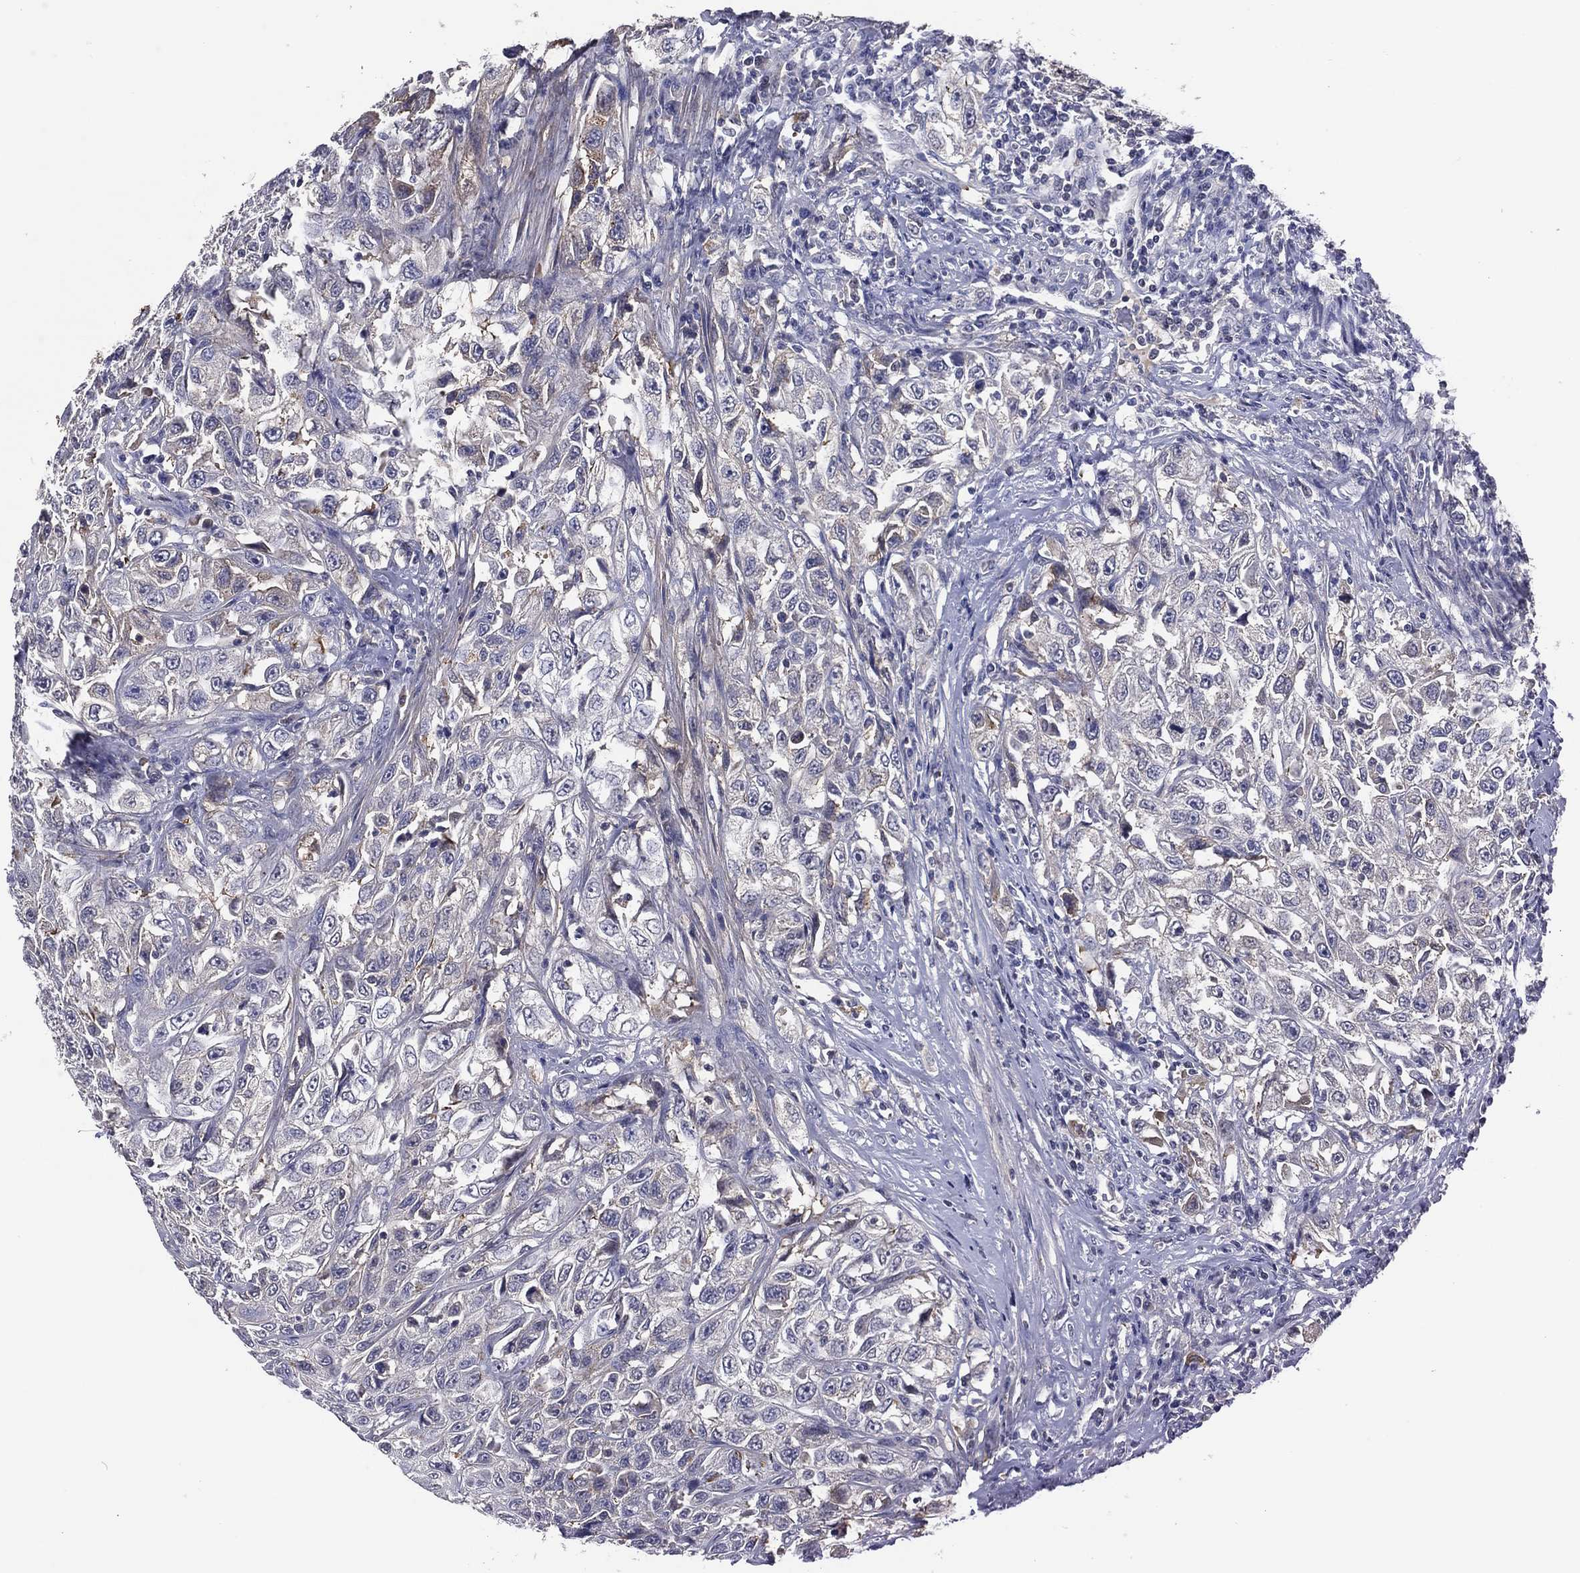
{"staining": {"intensity": "negative", "quantity": "none", "location": "none"}, "tissue": "urothelial cancer", "cell_type": "Tumor cells", "image_type": "cancer", "snomed": [{"axis": "morphology", "description": "Urothelial carcinoma, High grade"}, {"axis": "topography", "description": "Urinary bladder"}], "caption": "An image of urothelial cancer stained for a protein reveals no brown staining in tumor cells. (DAB (3,3'-diaminobenzidine) IHC with hematoxylin counter stain).", "gene": "TRIM31", "patient": {"sex": "female", "age": 56}}